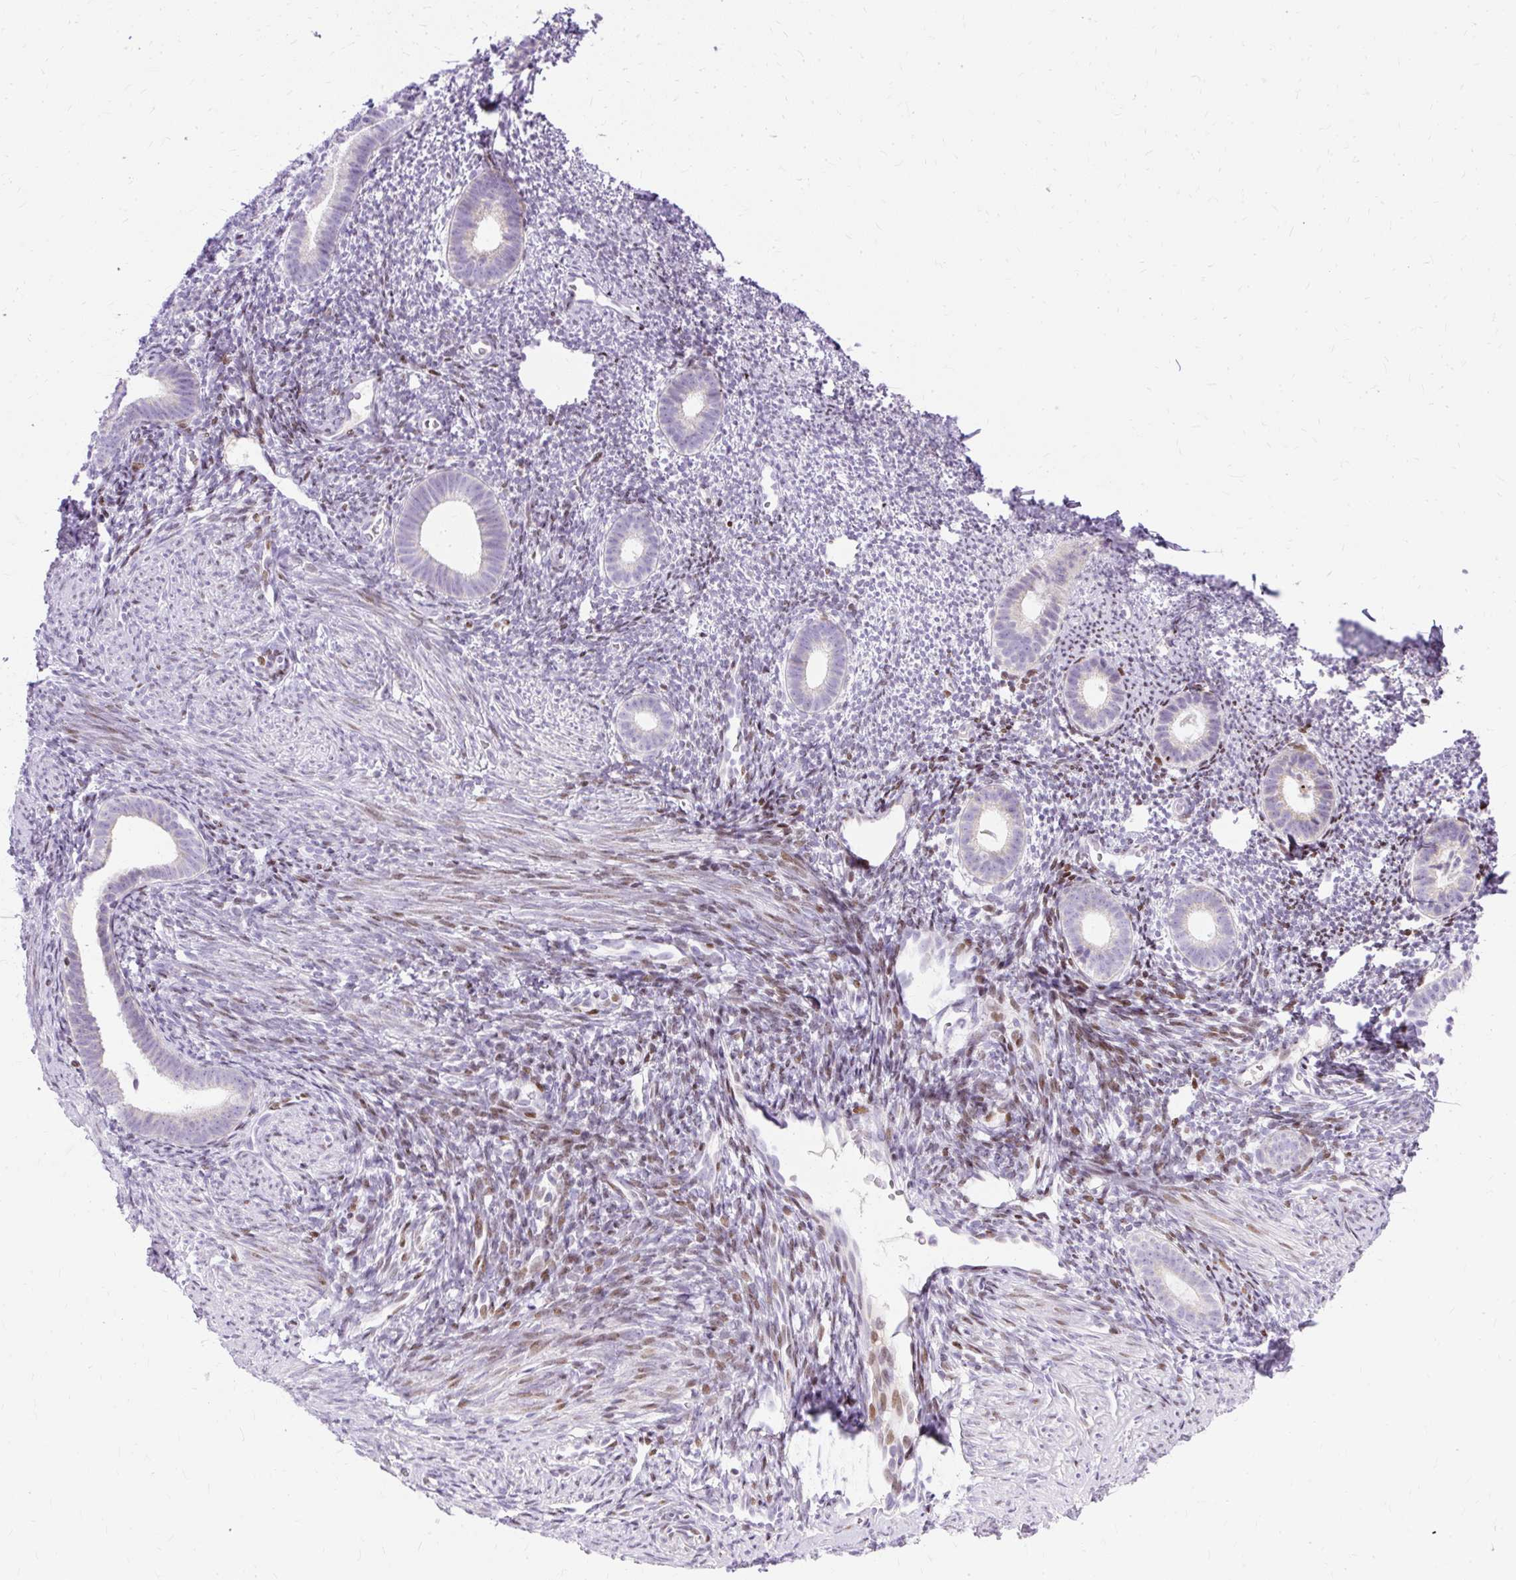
{"staining": {"intensity": "negative", "quantity": "none", "location": "none"}, "tissue": "endometrium", "cell_type": "Cells in endometrial stroma", "image_type": "normal", "snomed": [{"axis": "morphology", "description": "Normal tissue, NOS"}, {"axis": "topography", "description": "Endometrium"}], "caption": "A high-resolution histopathology image shows IHC staining of unremarkable endometrium, which exhibits no significant positivity in cells in endometrial stroma. (DAB immunohistochemistry (IHC) visualized using brightfield microscopy, high magnification).", "gene": "TMEM177", "patient": {"sex": "female", "age": 39}}